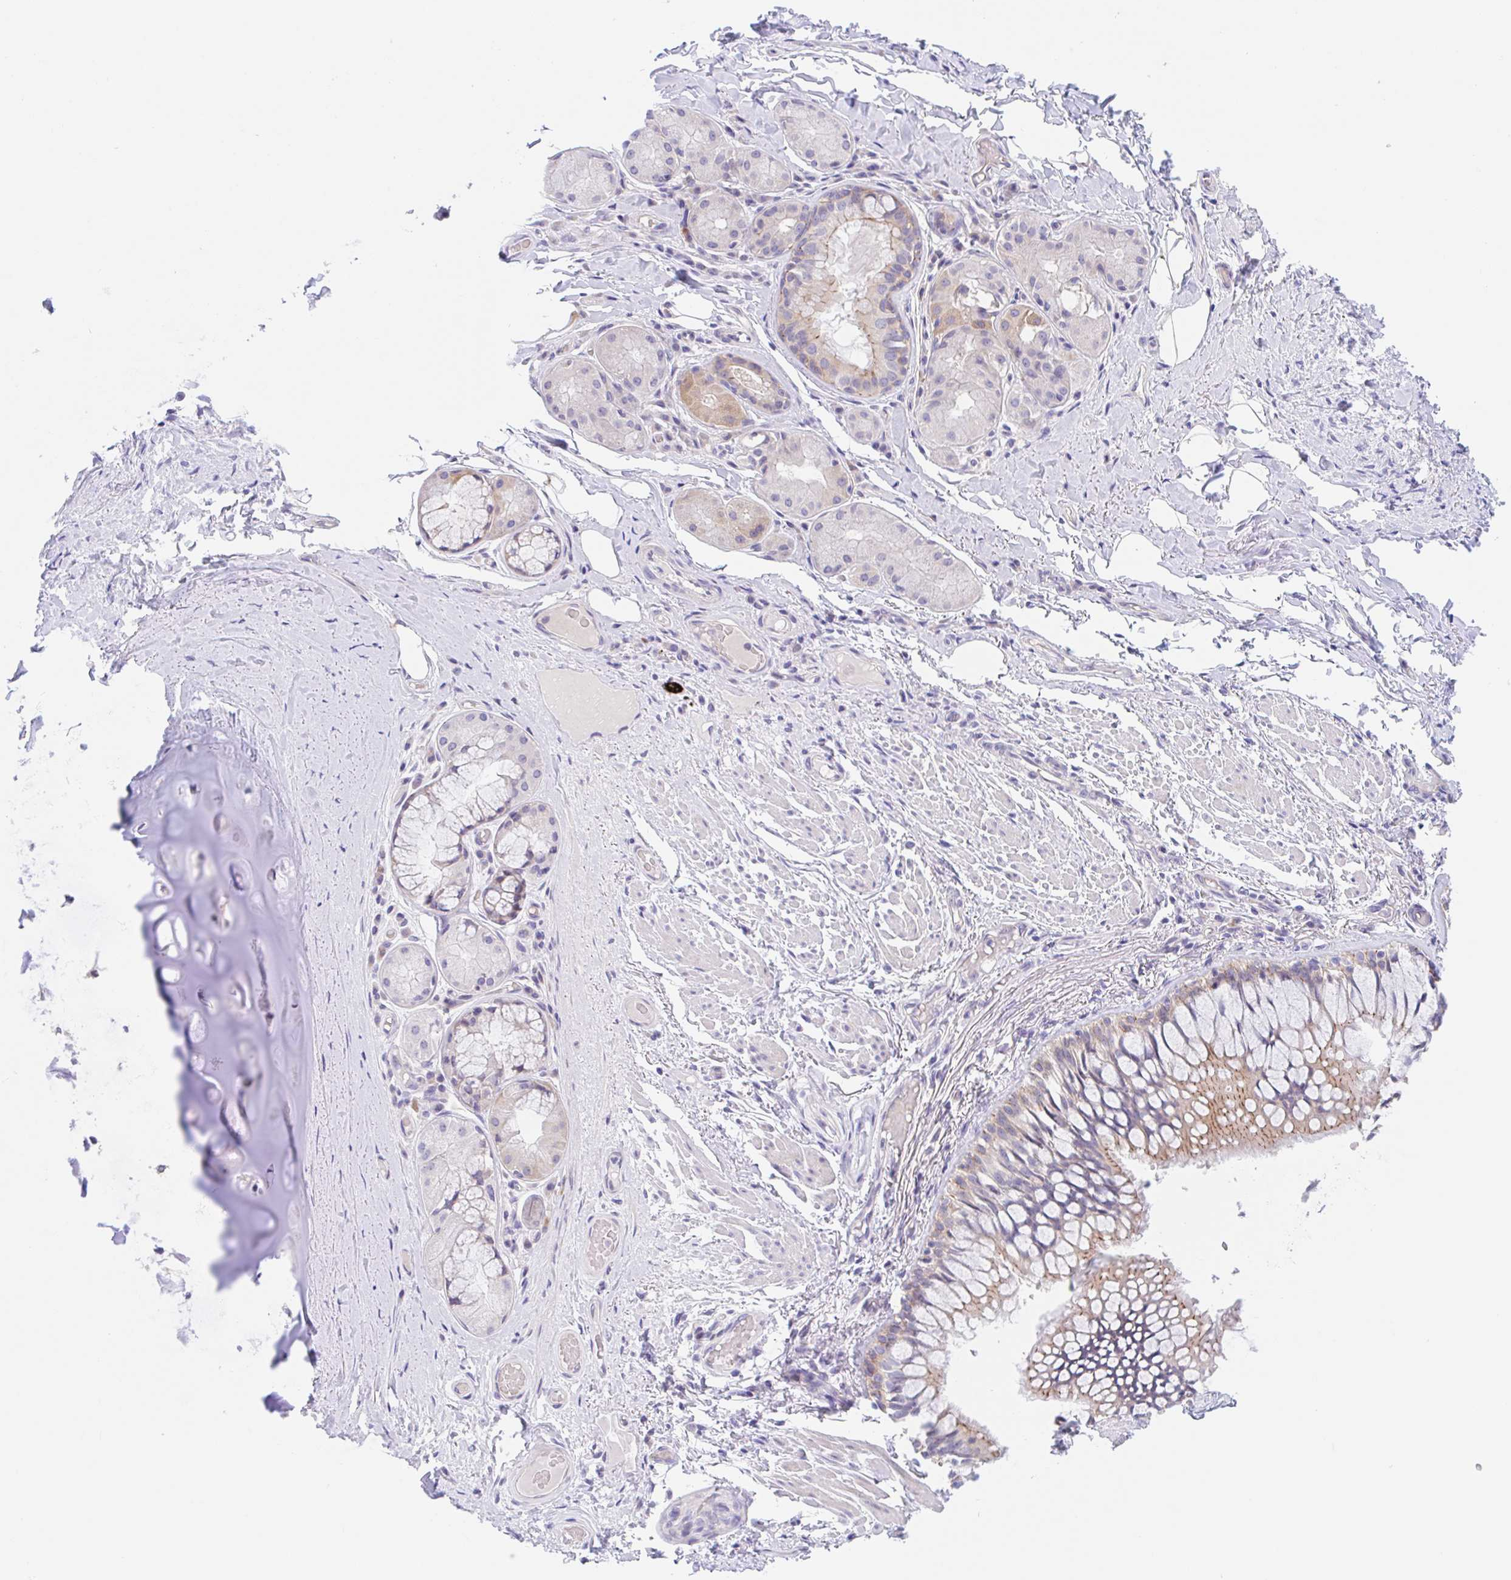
{"staining": {"intensity": "negative", "quantity": "none", "location": "none"}, "tissue": "adipose tissue", "cell_type": "Adipocytes", "image_type": "normal", "snomed": [{"axis": "morphology", "description": "Normal tissue, NOS"}, {"axis": "topography", "description": "Cartilage tissue"}, {"axis": "topography", "description": "Bronchus"}], "caption": "Immunohistochemistry (IHC) of benign adipose tissue demonstrates no staining in adipocytes. The staining is performed using DAB (3,3'-diaminobenzidine) brown chromogen with nuclei counter-stained in using hematoxylin.", "gene": "TMEM86A", "patient": {"sex": "male", "age": 64}}